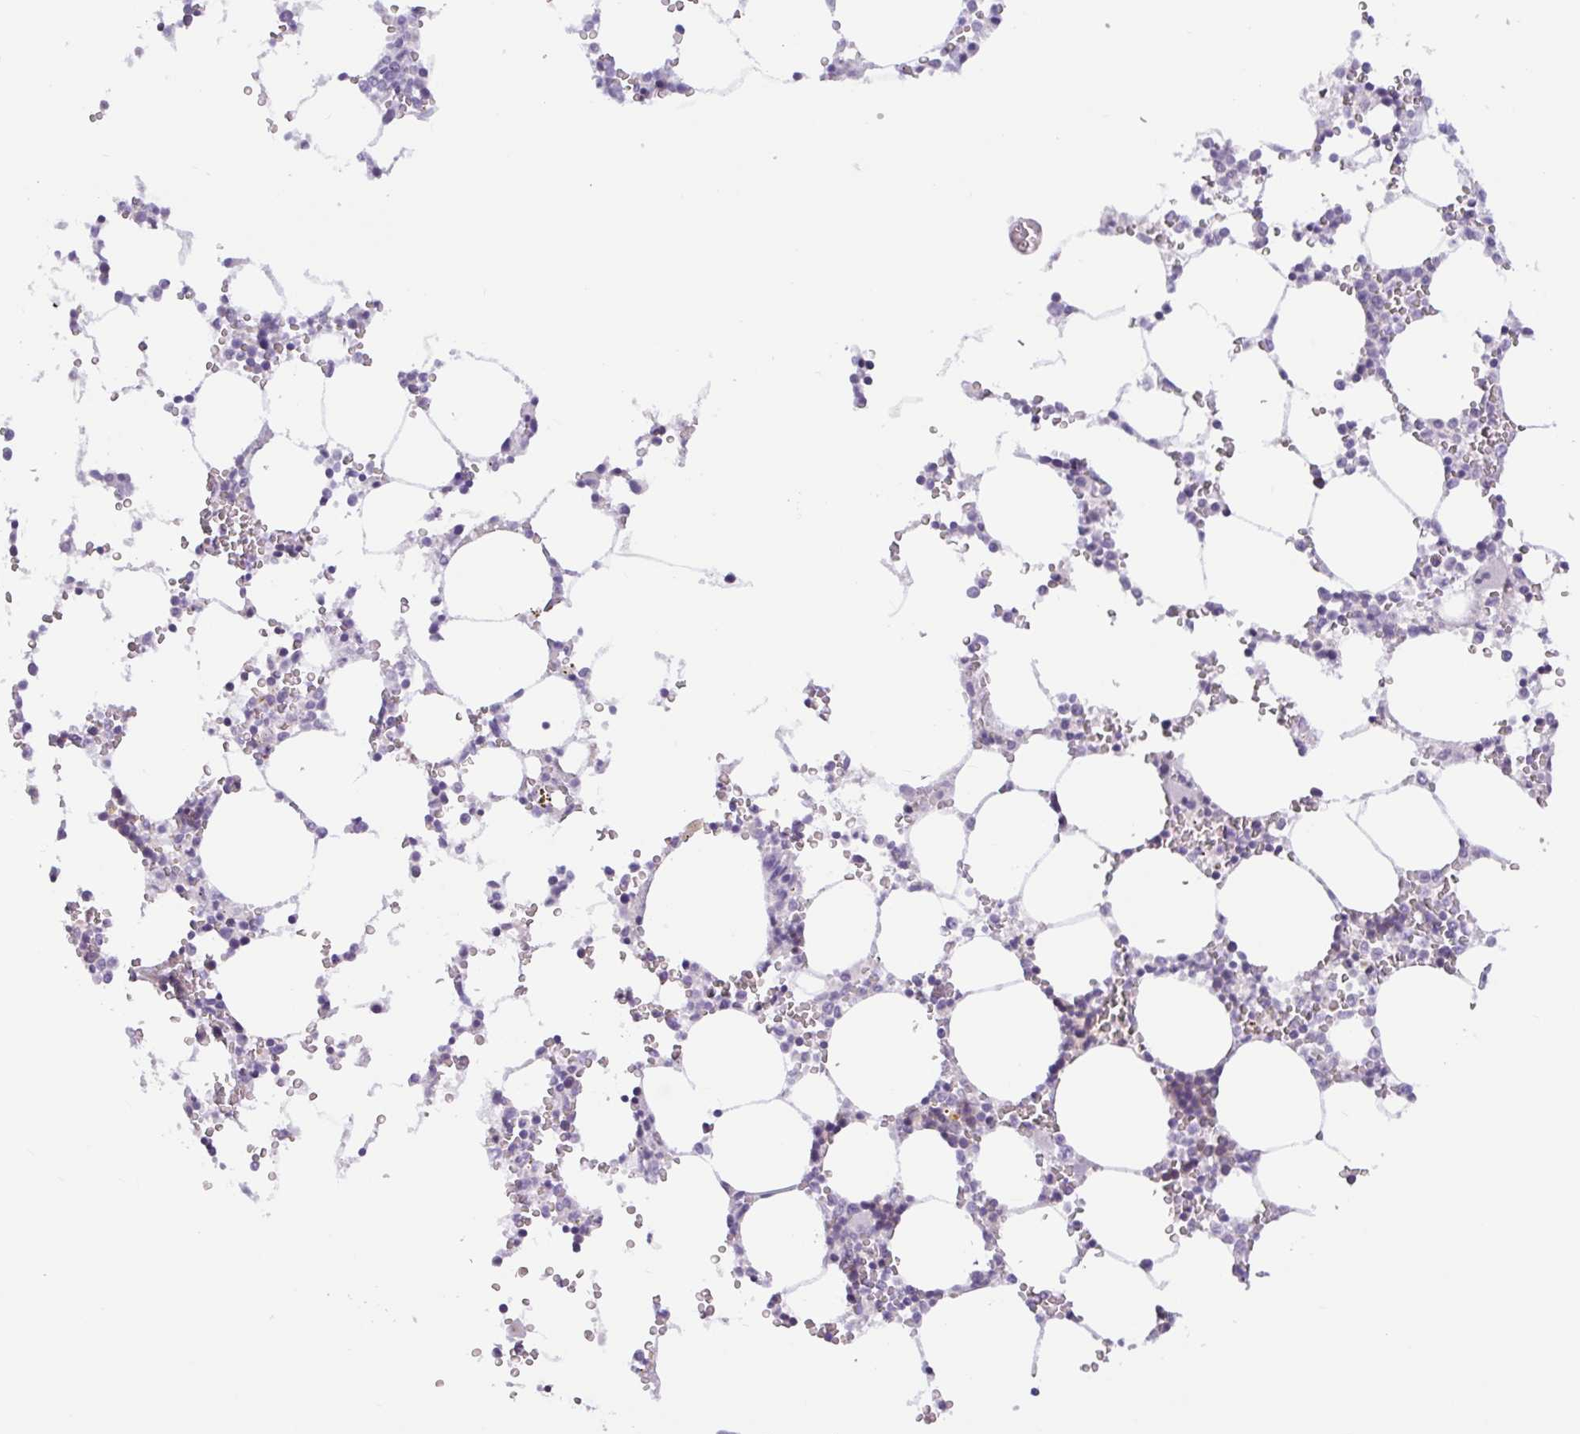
{"staining": {"intensity": "moderate", "quantity": "<25%", "location": "cytoplasmic/membranous"}, "tissue": "bone marrow", "cell_type": "Hematopoietic cells", "image_type": "normal", "snomed": [{"axis": "morphology", "description": "Normal tissue, NOS"}, {"axis": "topography", "description": "Bone marrow"}], "caption": "The histopathology image displays staining of benign bone marrow, revealing moderate cytoplasmic/membranous protein staining (brown color) within hematopoietic cells.", "gene": "CTSE", "patient": {"sex": "male", "age": 64}}